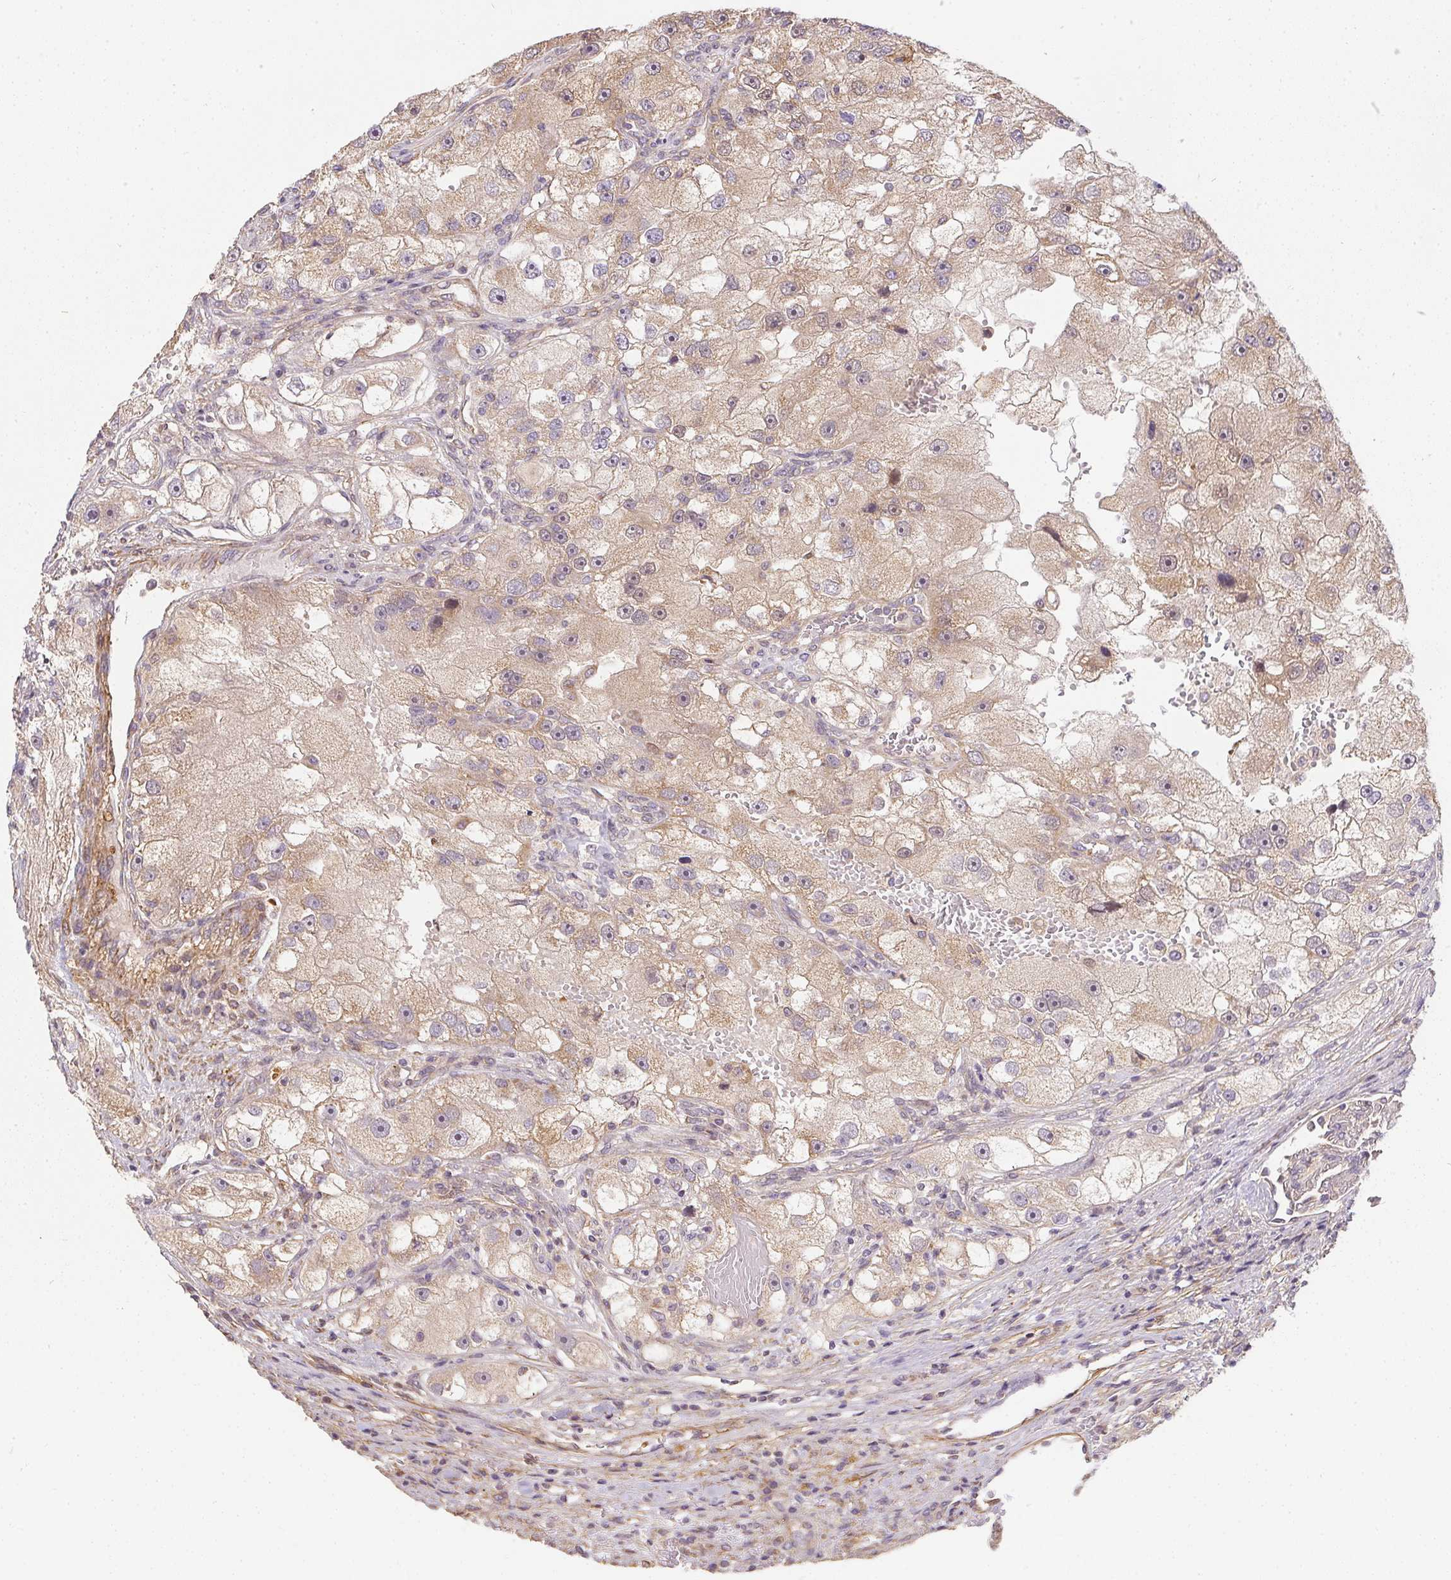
{"staining": {"intensity": "weak", "quantity": ">75%", "location": "cytoplasmic/membranous"}, "tissue": "renal cancer", "cell_type": "Tumor cells", "image_type": "cancer", "snomed": [{"axis": "morphology", "description": "Adenocarcinoma, NOS"}, {"axis": "topography", "description": "Kidney"}], "caption": "The micrograph demonstrates immunohistochemical staining of renal cancer (adenocarcinoma). There is weak cytoplasmic/membranous expression is present in about >75% of tumor cells.", "gene": "REV3L", "patient": {"sex": "male", "age": 63}}